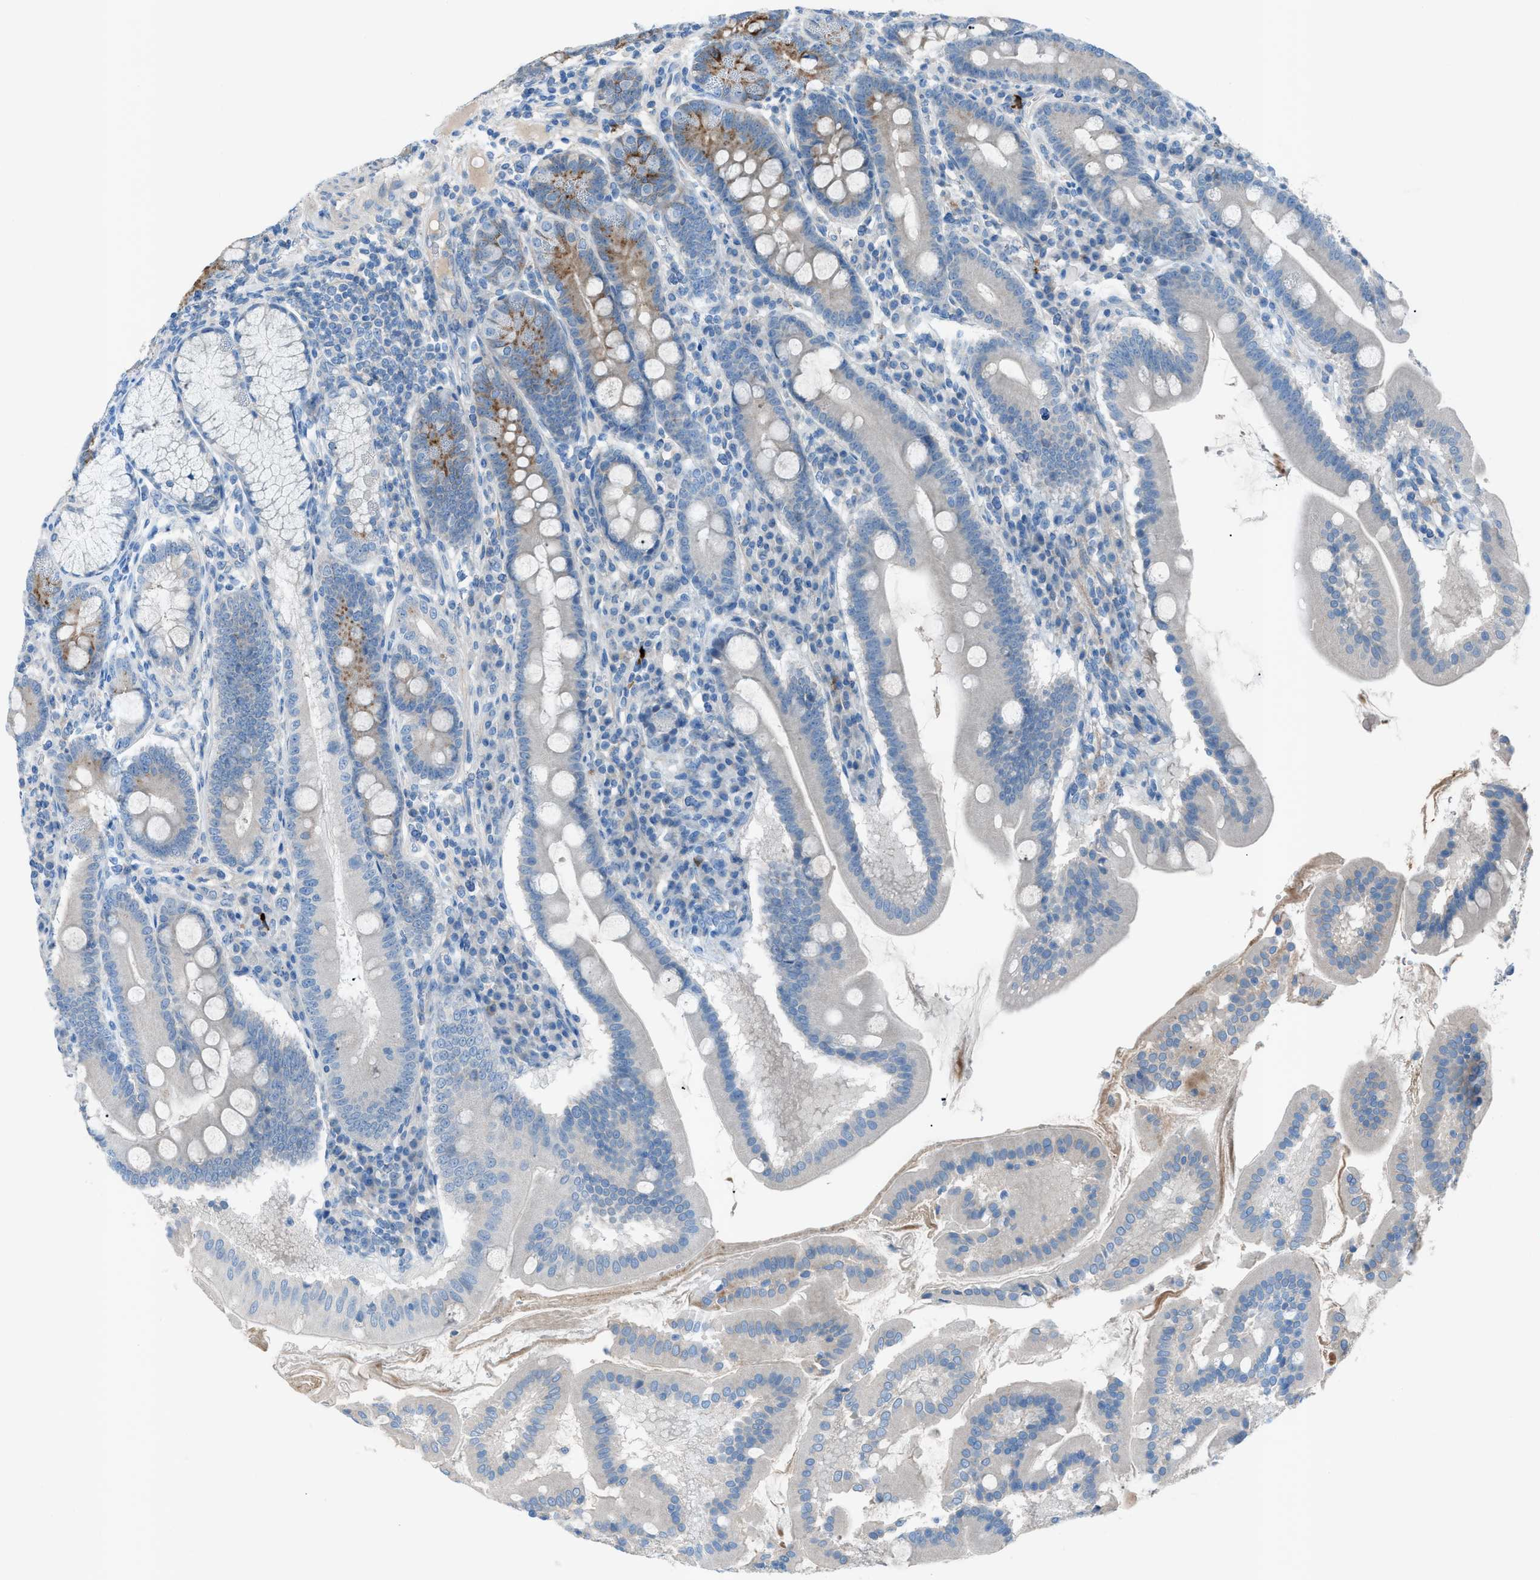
{"staining": {"intensity": "moderate", "quantity": "<25%", "location": "cytoplasmic/membranous"}, "tissue": "duodenum", "cell_type": "Glandular cells", "image_type": "normal", "snomed": [{"axis": "morphology", "description": "Normal tissue, NOS"}, {"axis": "topography", "description": "Duodenum"}], "caption": "Immunohistochemistry photomicrograph of unremarkable human duodenum stained for a protein (brown), which demonstrates low levels of moderate cytoplasmic/membranous positivity in about <25% of glandular cells.", "gene": "C5AR2", "patient": {"sex": "male", "age": 50}}